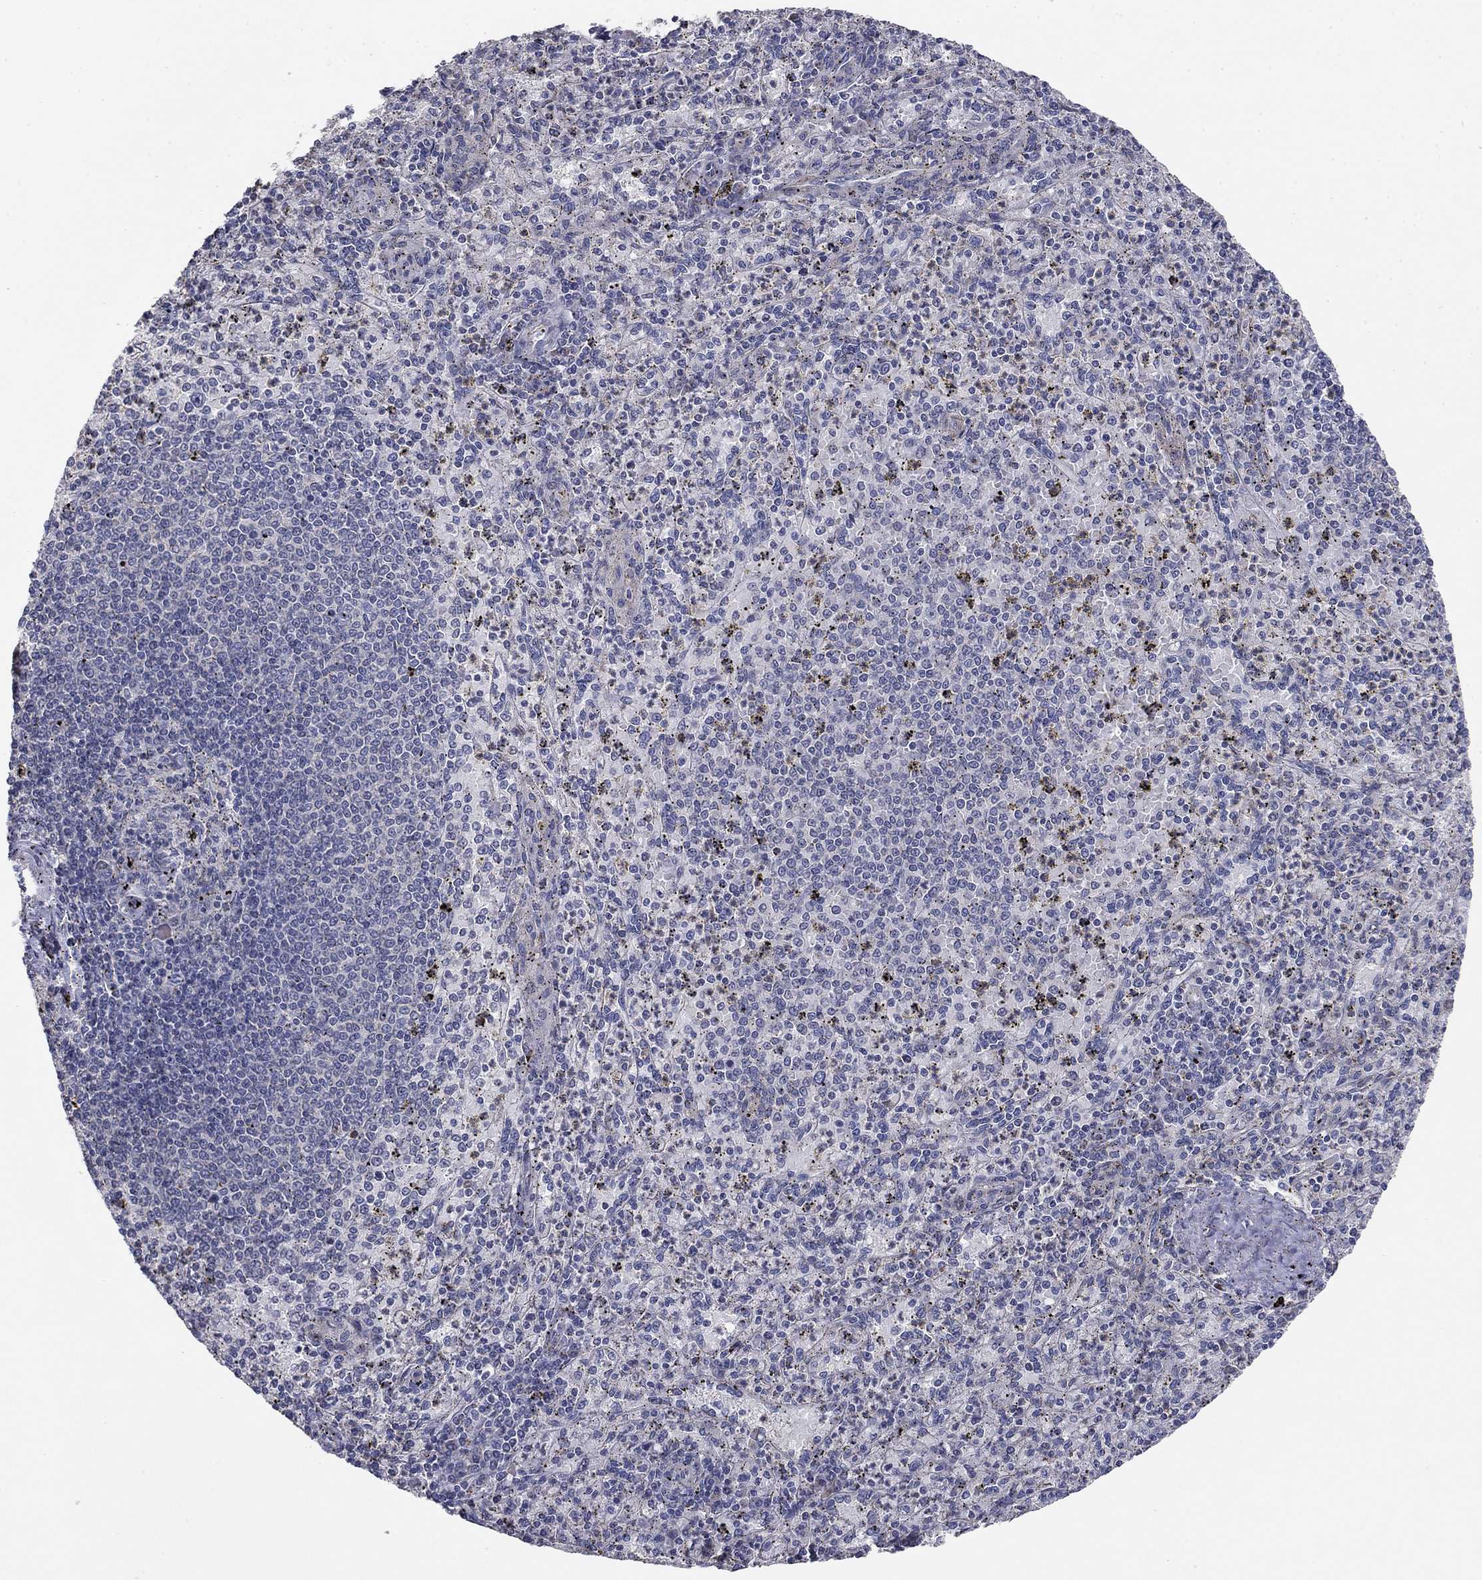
{"staining": {"intensity": "negative", "quantity": "none", "location": "none"}, "tissue": "spleen", "cell_type": "Cells in red pulp", "image_type": "normal", "snomed": [{"axis": "morphology", "description": "Normal tissue, NOS"}, {"axis": "topography", "description": "Spleen"}], "caption": "This is a micrograph of IHC staining of normal spleen, which shows no staining in cells in red pulp.", "gene": "SEPTIN3", "patient": {"sex": "male", "age": 60}}